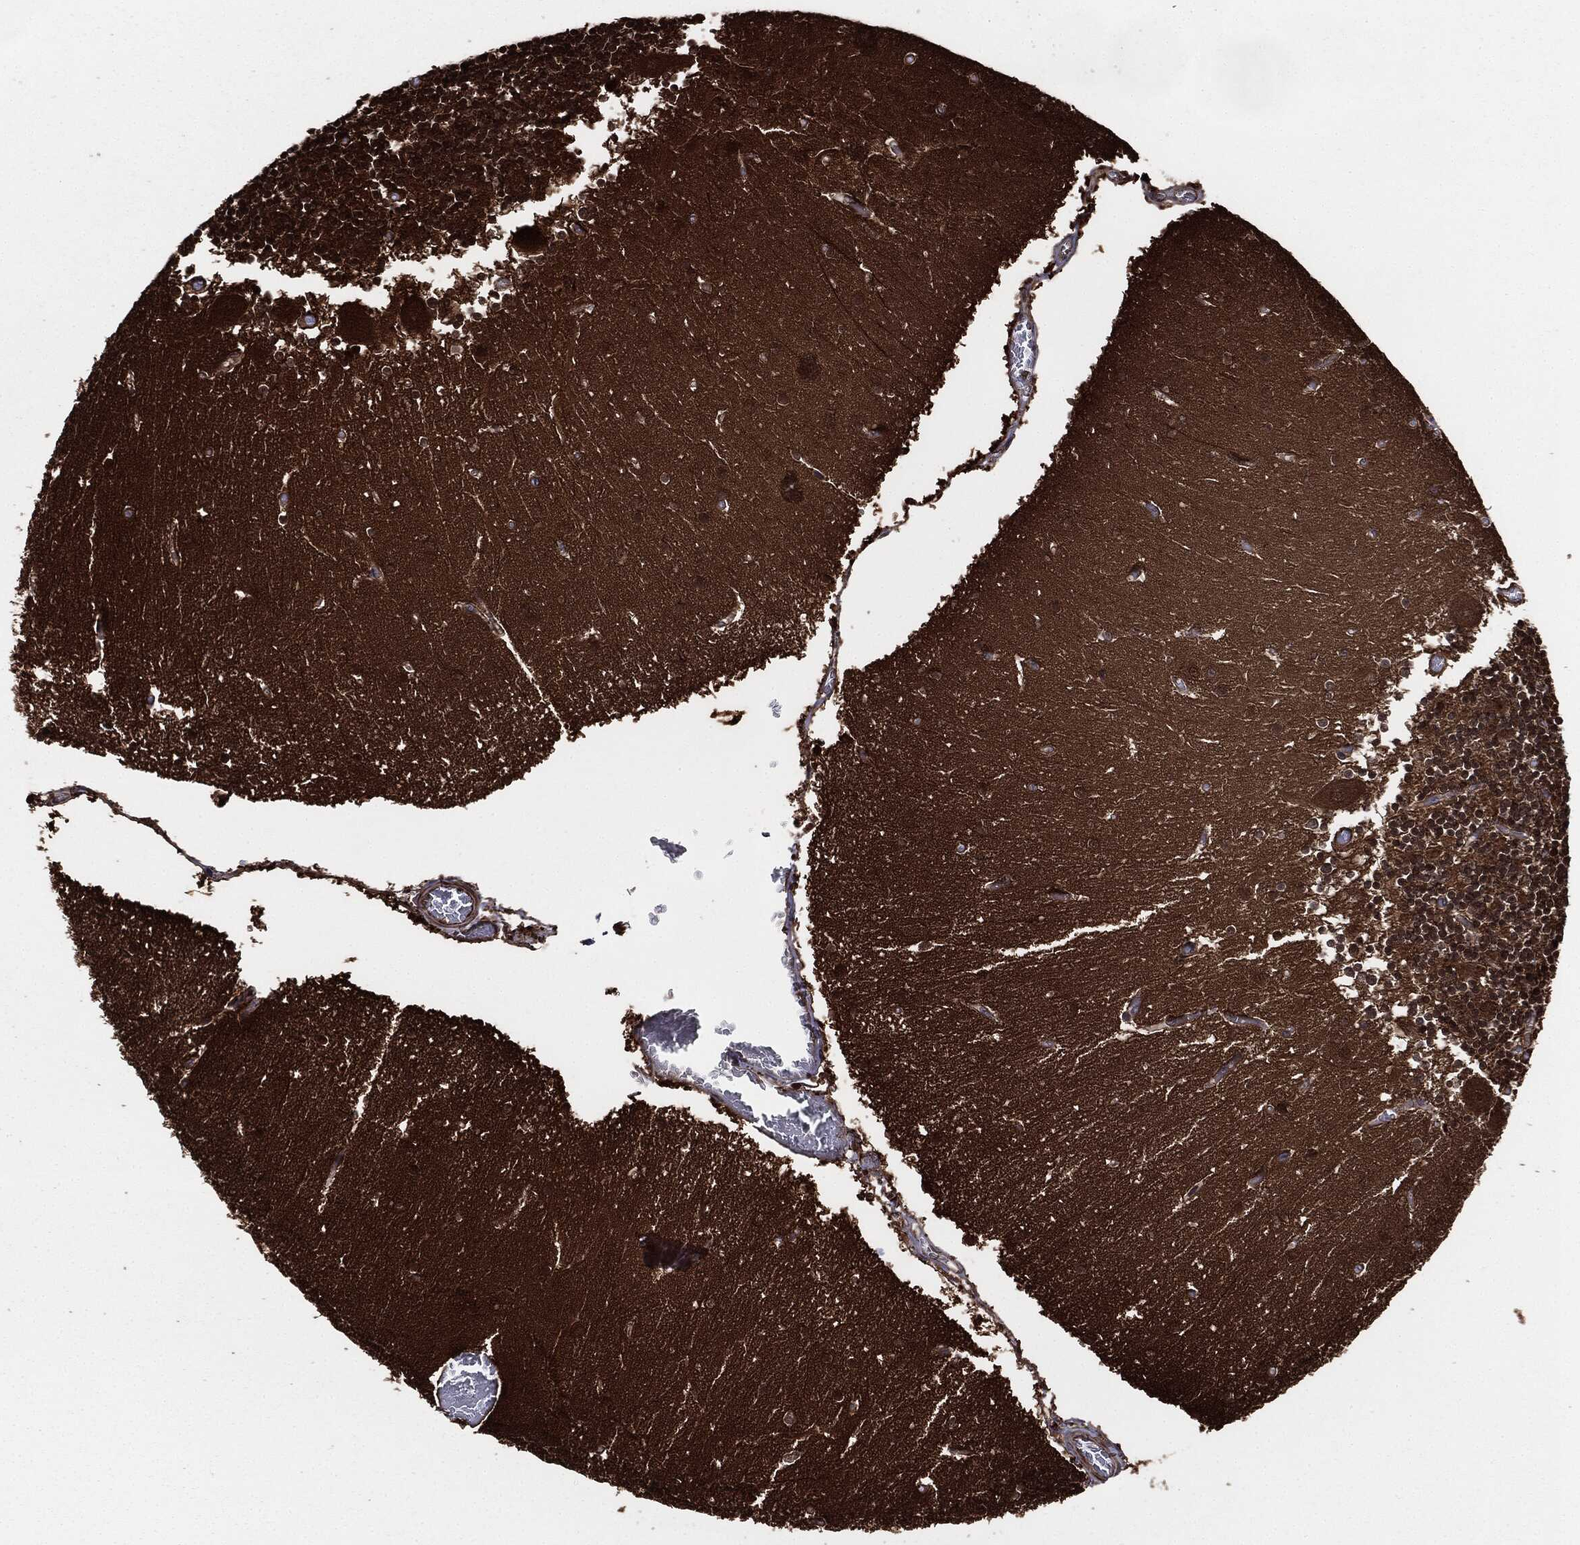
{"staining": {"intensity": "negative", "quantity": "none", "location": "none"}, "tissue": "cerebellum", "cell_type": "Cells in granular layer", "image_type": "normal", "snomed": [{"axis": "morphology", "description": "Normal tissue, NOS"}, {"axis": "topography", "description": "Cerebellum"}], "caption": "This is a image of immunohistochemistry (IHC) staining of benign cerebellum, which shows no staining in cells in granular layer. Brightfield microscopy of immunohistochemistry (IHC) stained with DAB (3,3'-diaminobenzidine) (brown) and hematoxylin (blue), captured at high magnification.", "gene": "RAP1GDS1", "patient": {"sex": "female", "age": 28}}